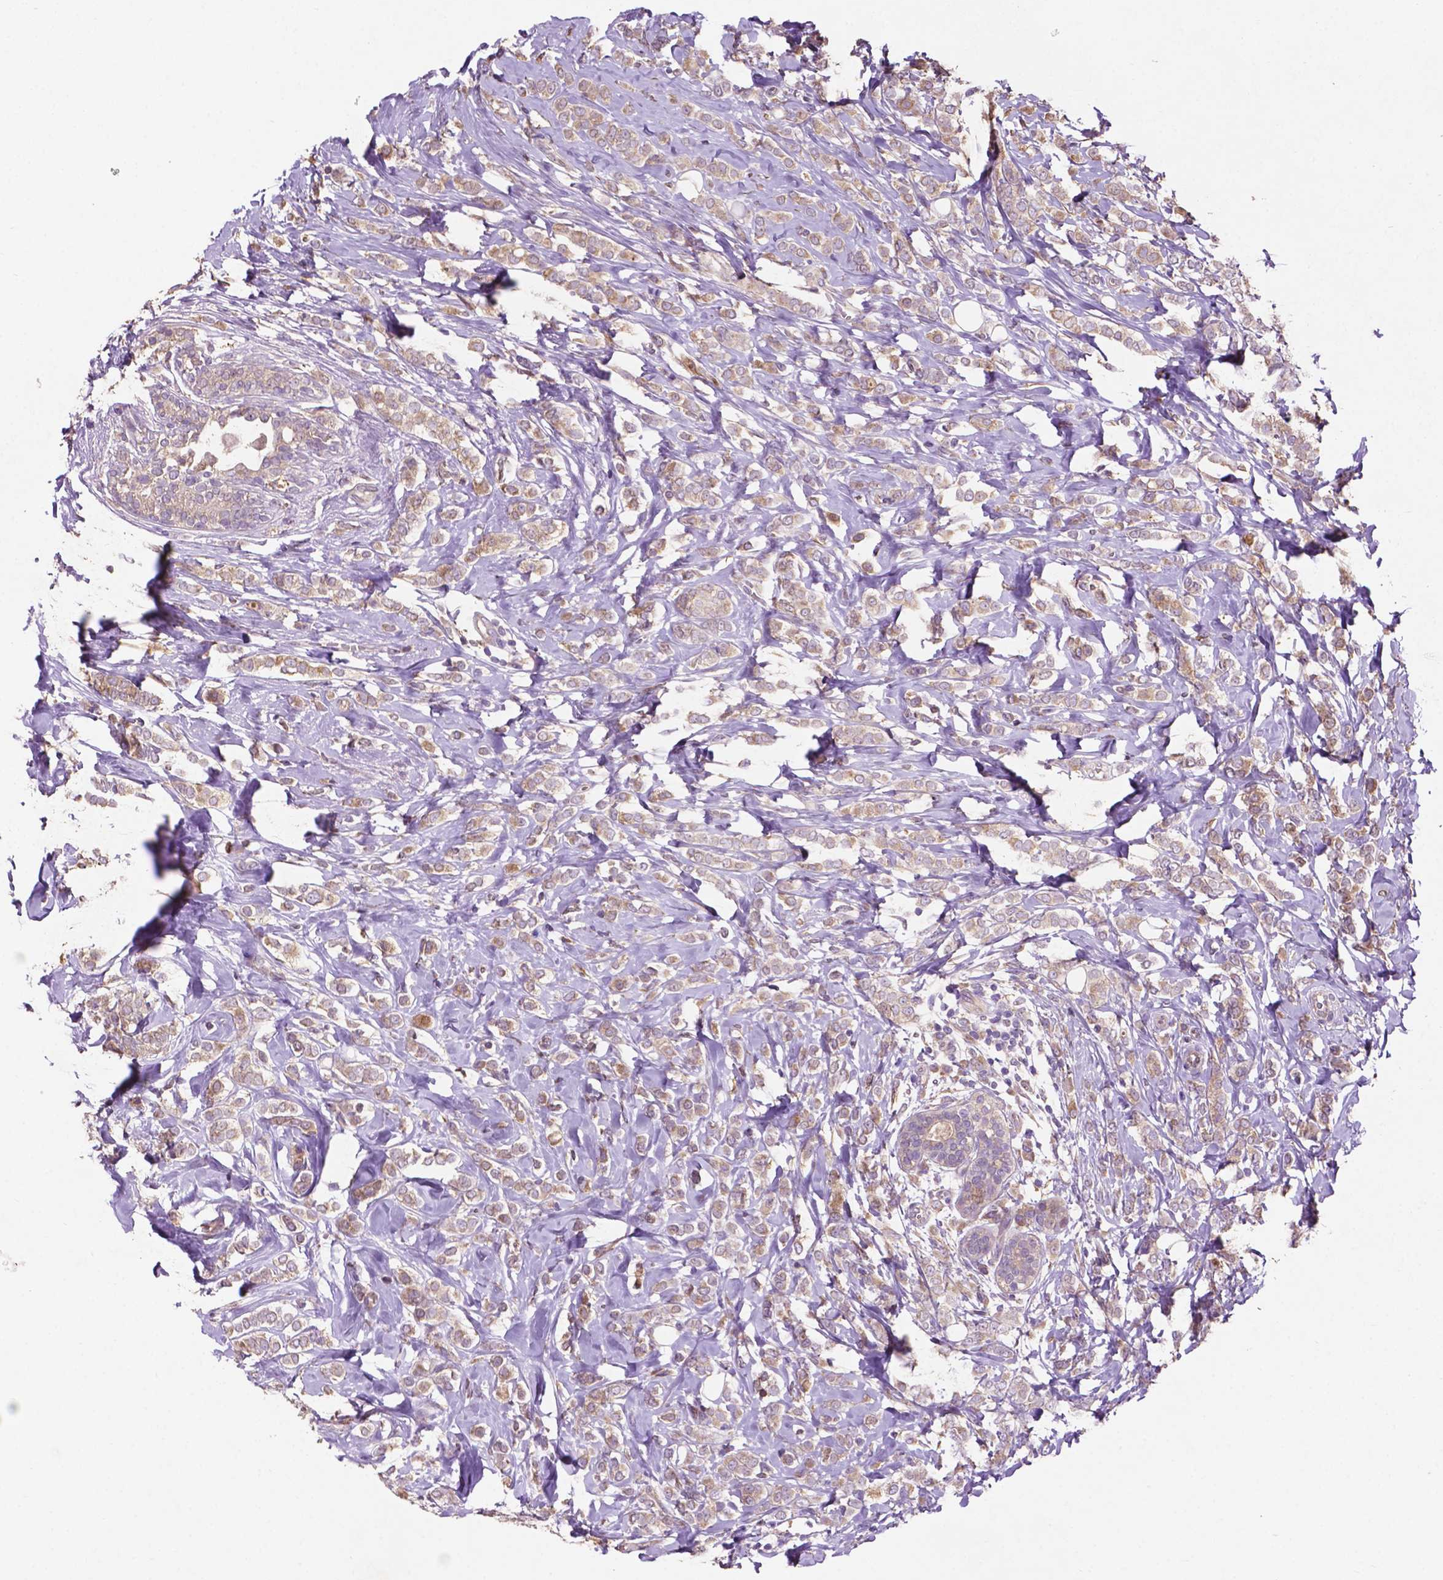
{"staining": {"intensity": "negative", "quantity": "none", "location": "none"}, "tissue": "breast cancer", "cell_type": "Tumor cells", "image_type": "cancer", "snomed": [{"axis": "morphology", "description": "Lobular carcinoma"}, {"axis": "topography", "description": "Breast"}], "caption": "Photomicrograph shows no protein staining in tumor cells of breast cancer tissue.", "gene": "MBTPS1", "patient": {"sex": "female", "age": 49}}